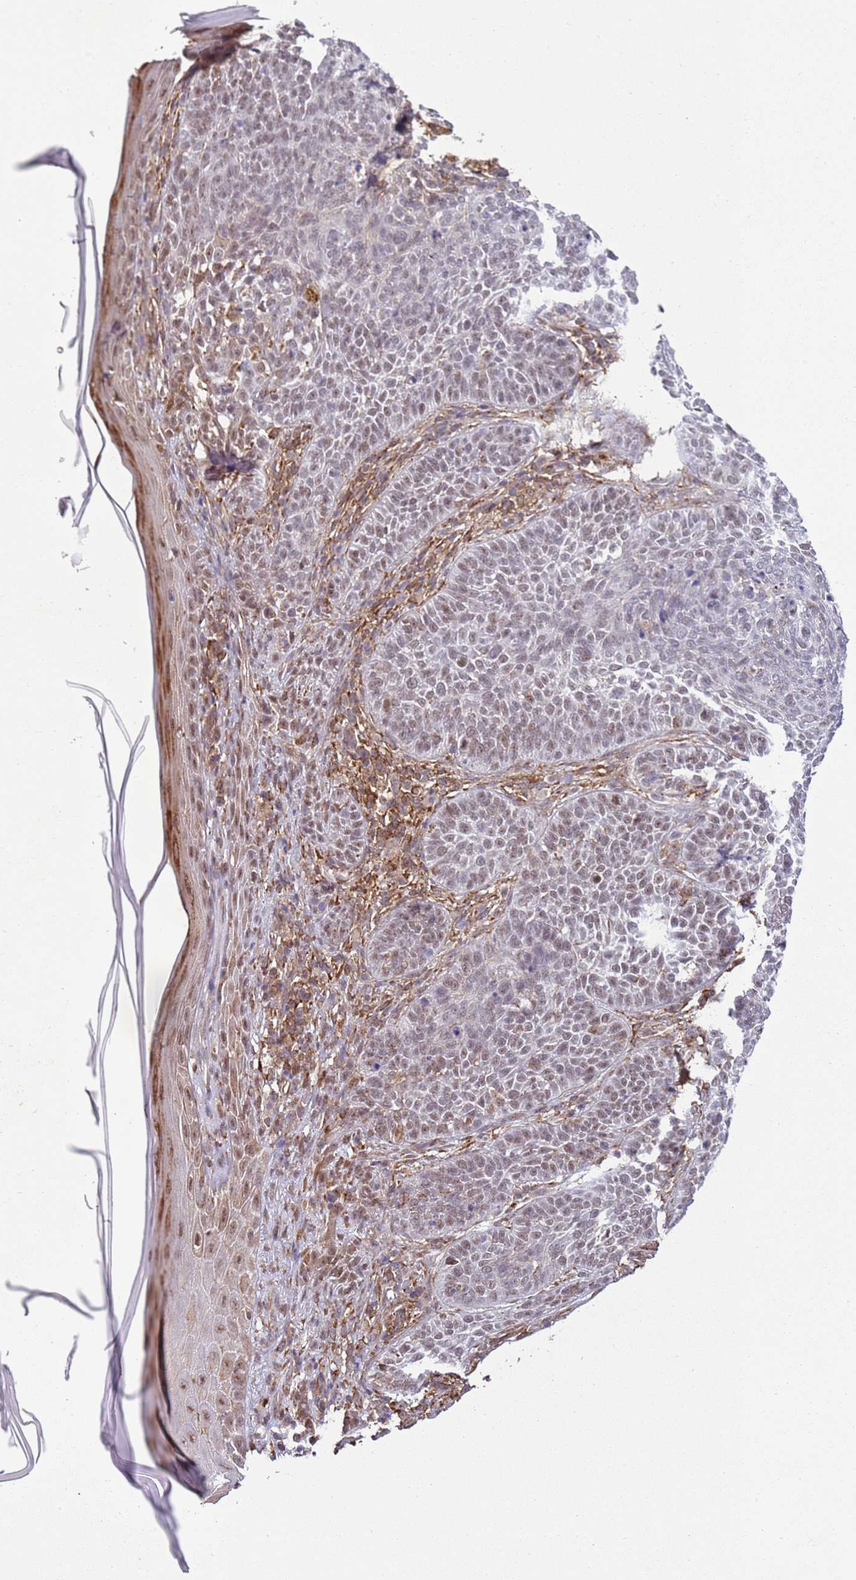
{"staining": {"intensity": "weak", "quantity": "<25%", "location": "nuclear"}, "tissue": "skin cancer", "cell_type": "Tumor cells", "image_type": "cancer", "snomed": [{"axis": "morphology", "description": "Basal cell carcinoma"}, {"axis": "topography", "description": "Skin"}], "caption": "Image shows no significant protein expression in tumor cells of basal cell carcinoma (skin).", "gene": "GABRE", "patient": {"sex": "male", "age": 85}}